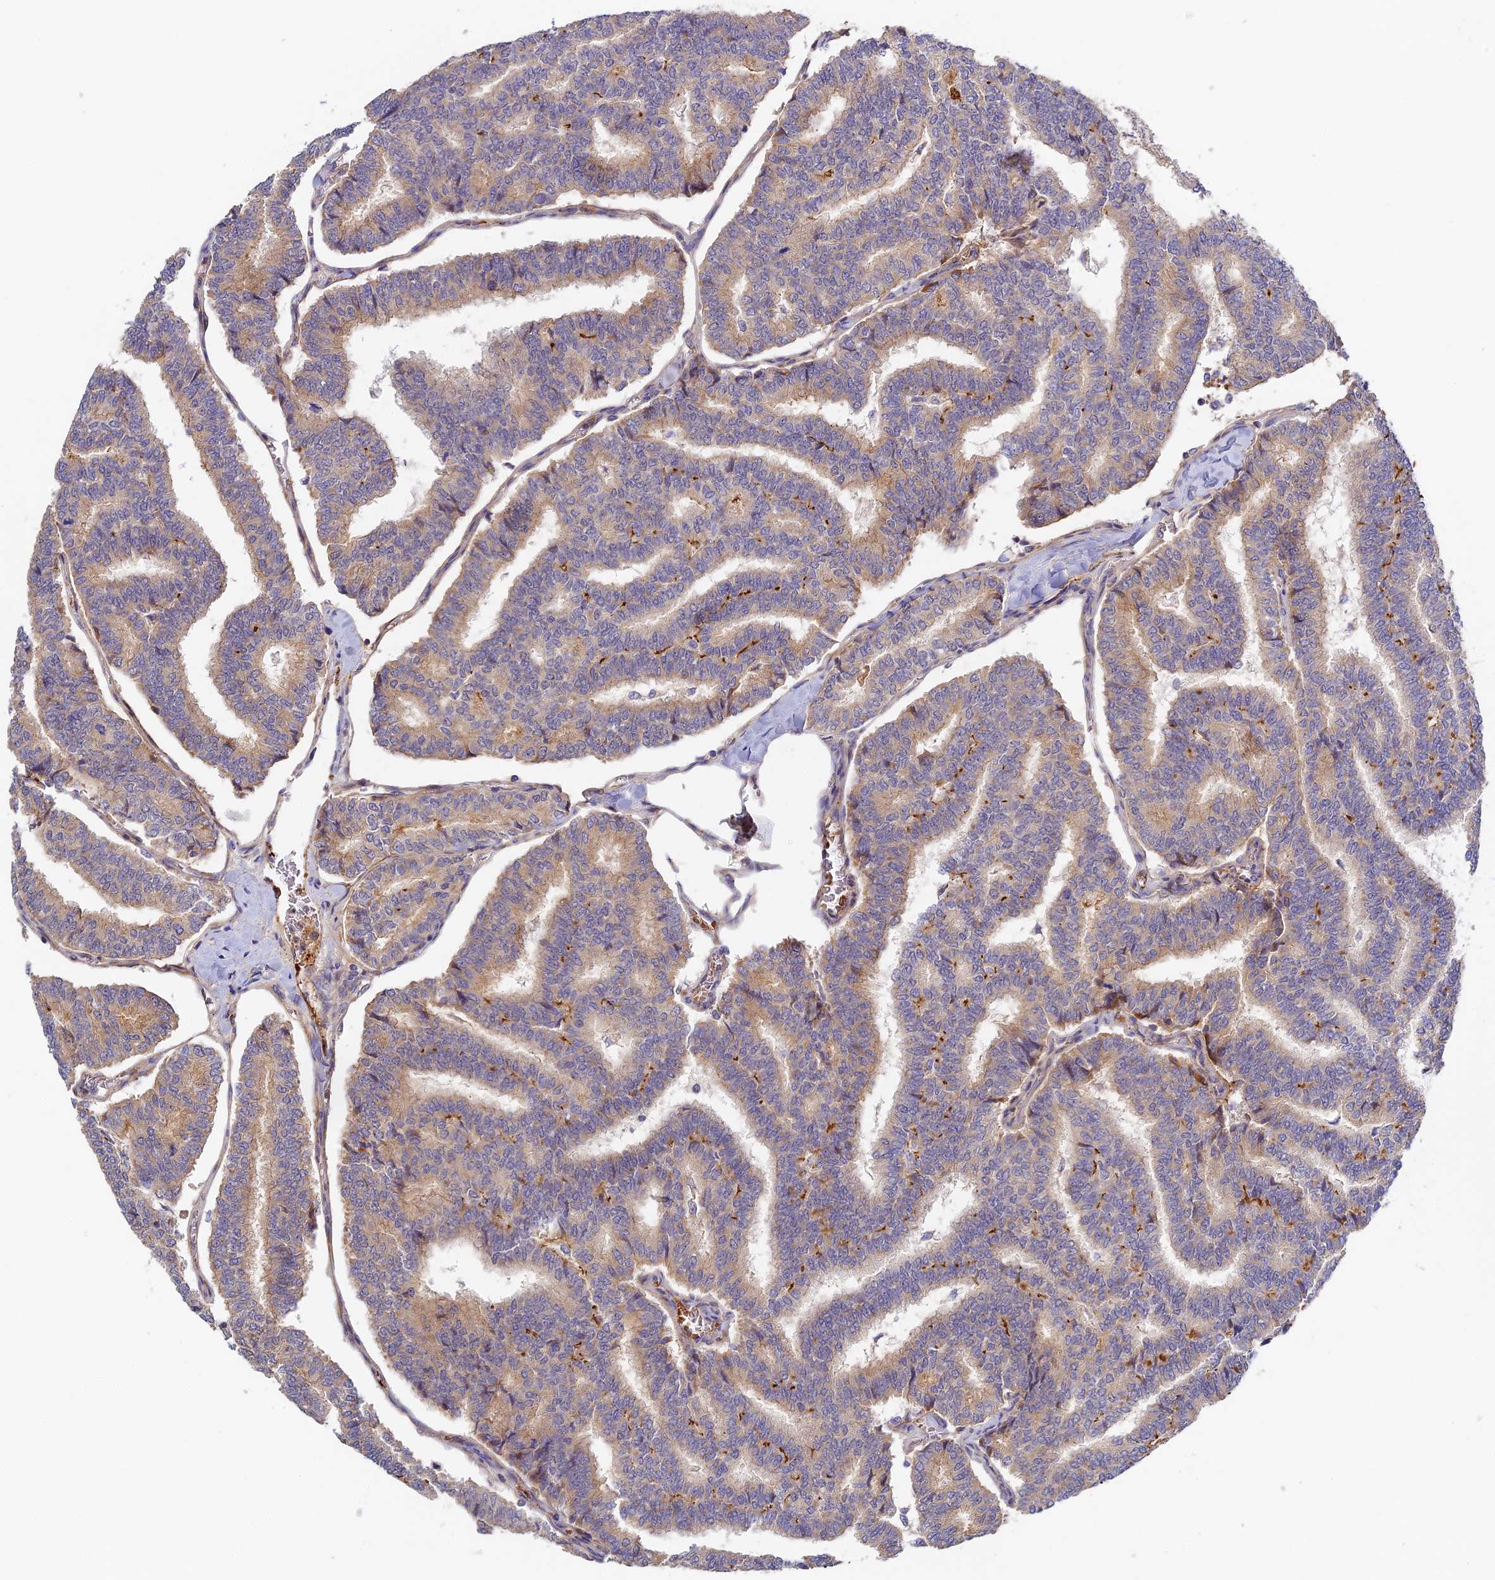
{"staining": {"intensity": "moderate", "quantity": "<25%", "location": "cytoplasmic/membranous"}, "tissue": "thyroid cancer", "cell_type": "Tumor cells", "image_type": "cancer", "snomed": [{"axis": "morphology", "description": "Papillary adenocarcinoma, NOS"}, {"axis": "topography", "description": "Thyroid gland"}], "caption": "Approximately <25% of tumor cells in human thyroid cancer demonstrate moderate cytoplasmic/membranous protein expression as visualized by brown immunohistochemical staining.", "gene": "MISP3", "patient": {"sex": "female", "age": 35}}